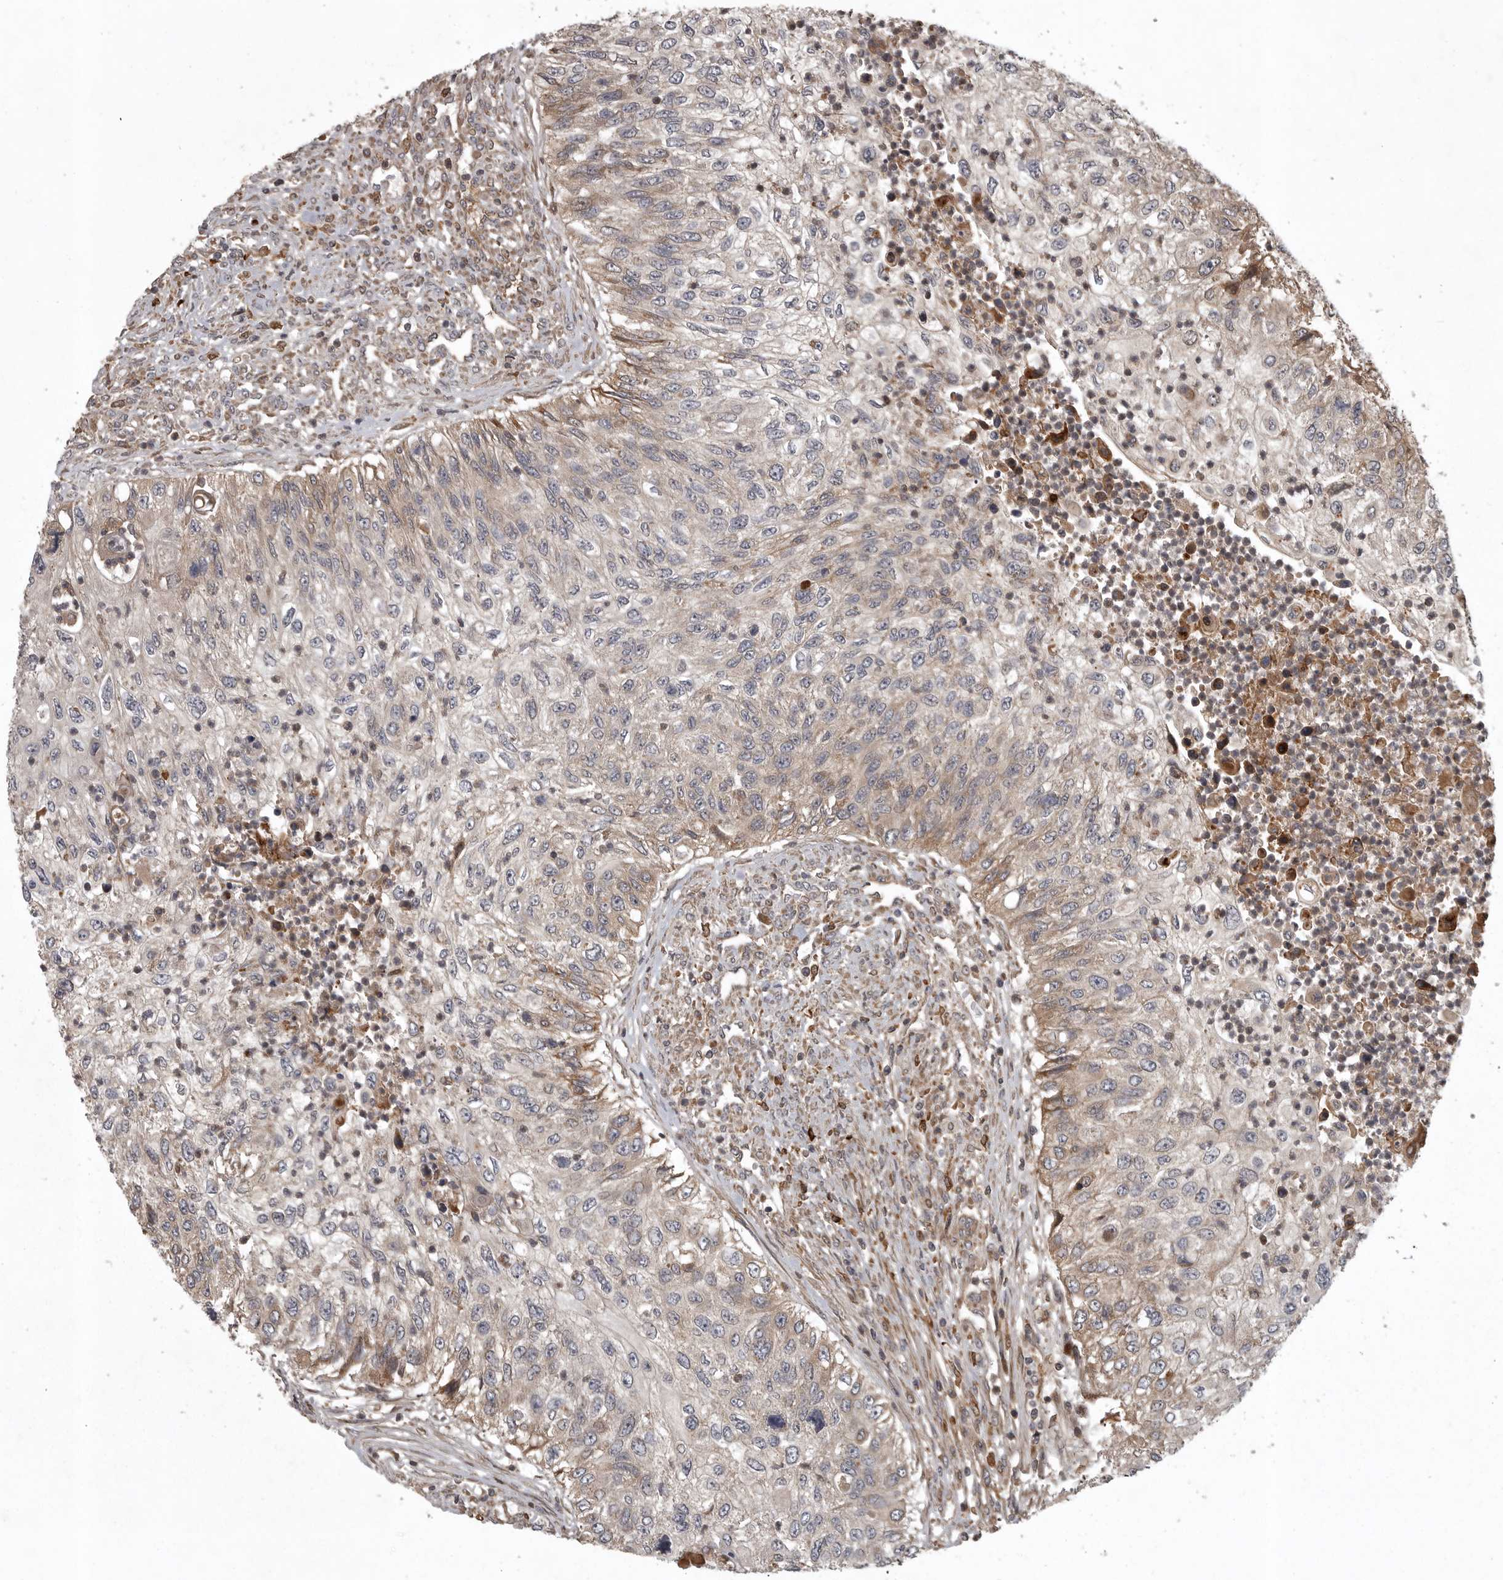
{"staining": {"intensity": "weak", "quantity": "25%-75%", "location": "cytoplasmic/membranous"}, "tissue": "urothelial cancer", "cell_type": "Tumor cells", "image_type": "cancer", "snomed": [{"axis": "morphology", "description": "Urothelial carcinoma, High grade"}, {"axis": "topography", "description": "Urinary bladder"}], "caption": "An immunohistochemistry micrograph of tumor tissue is shown. Protein staining in brown highlights weak cytoplasmic/membranous positivity in urothelial carcinoma (high-grade) within tumor cells. The protein is stained brown, and the nuclei are stained in blue (DAB IHC with brightfield microscopy, high magnification).", "gene": "GPR31", "patient": {"sex": "female", "age": 60}}